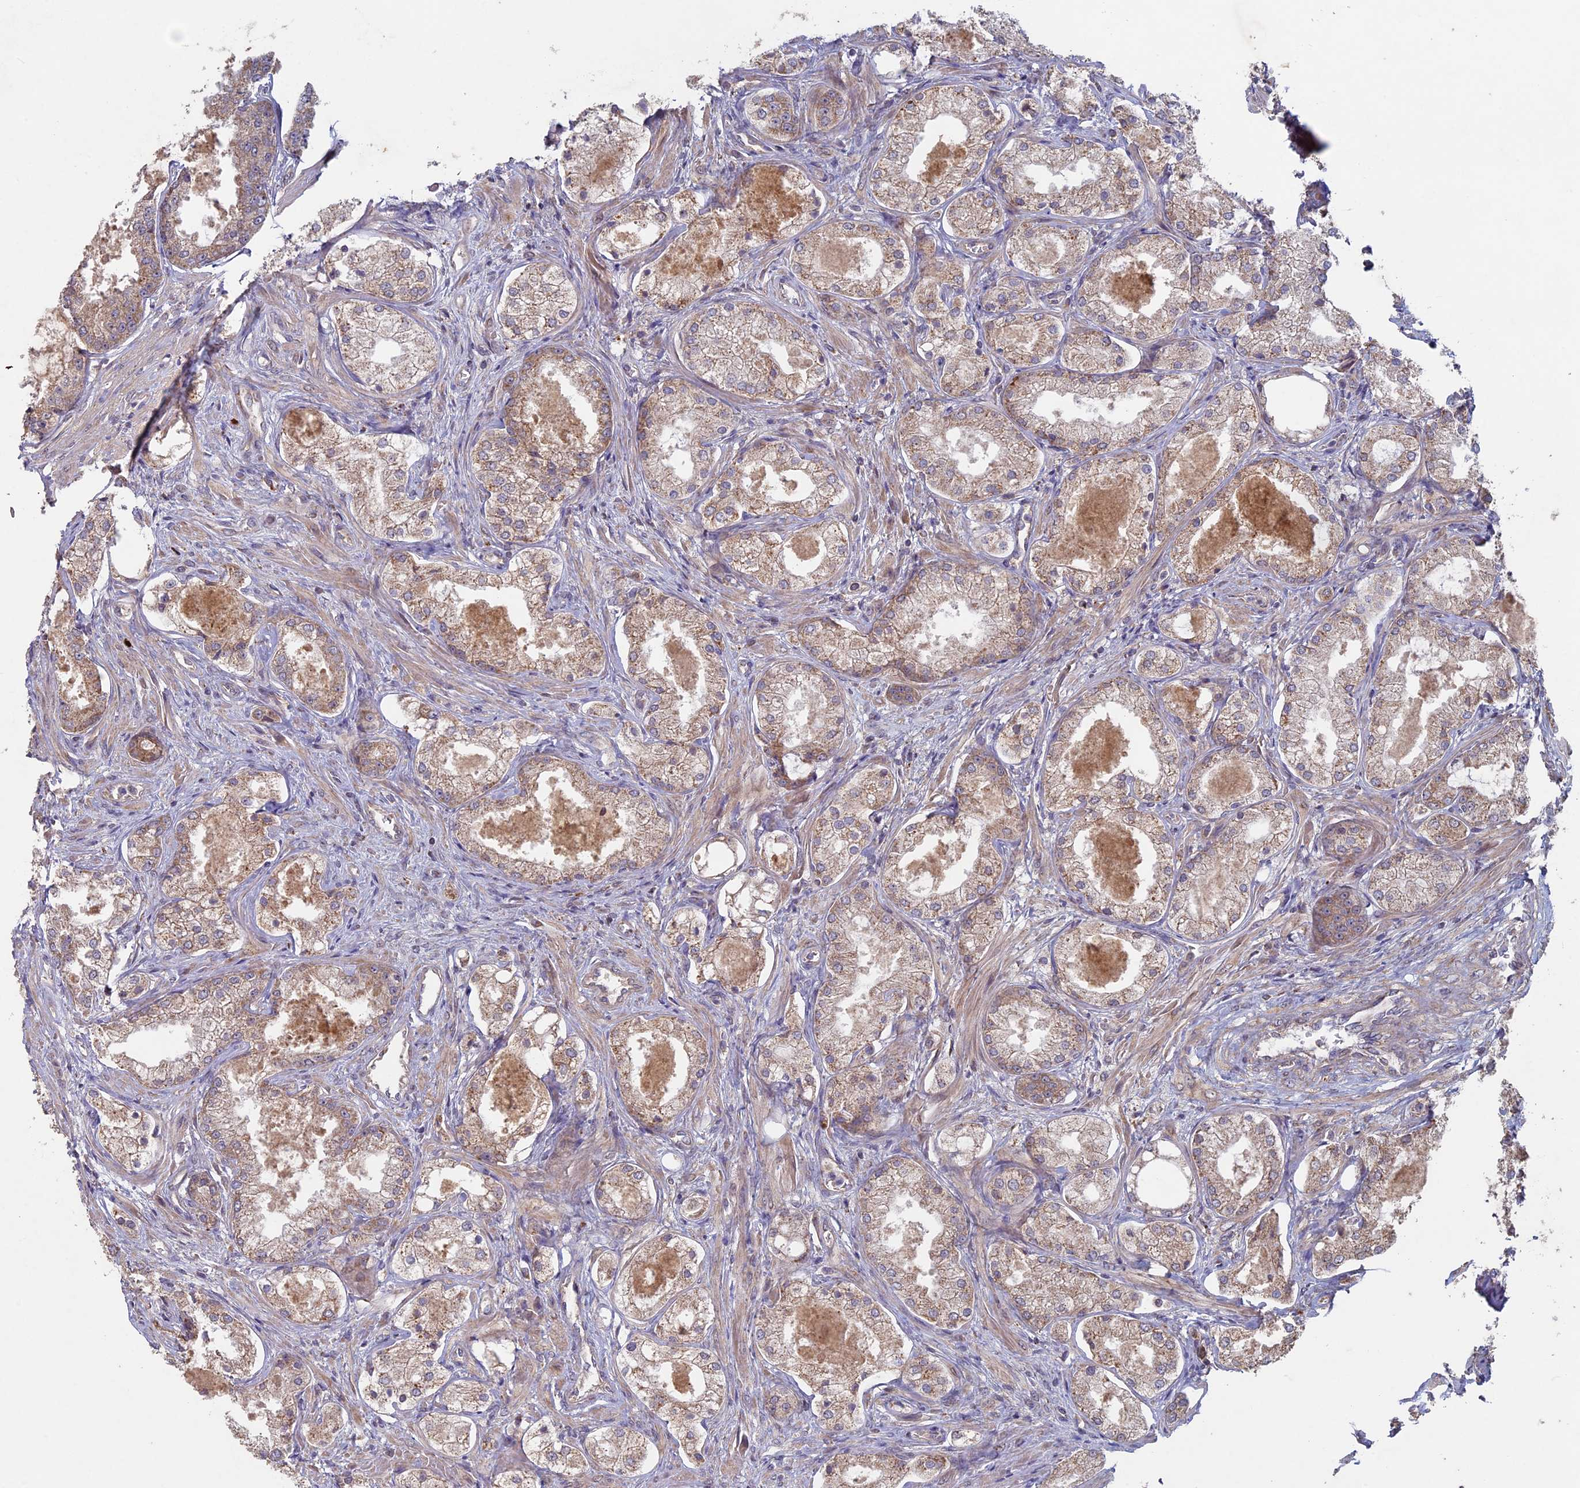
{"staining": {"intensity": "moderate", "quantity": ">75%", "location": "cytoplasmic/membranous"}, "tissue": "prostate cancer", "cell_type": "Tumor cells", "image_type": "cancer", "snomed": [{"axis": "morphology", "description": "Adenocarcinoma, Low grade"}, {"axis": "topography", "description": "Prostate"}], "caption": "Brown immunohistochemical staining in human prostate cancer displays moderate cytoplasmic/membranous expression in approximately >75% of tumor cells. The staining was performed using DAB to visualize the protein expression in brown, while the nuclei were stained in blue with hematoxylin (Magnification: 20x).", "gene": "RCCD1", "patient": {"sex": "male", "age": 68}}